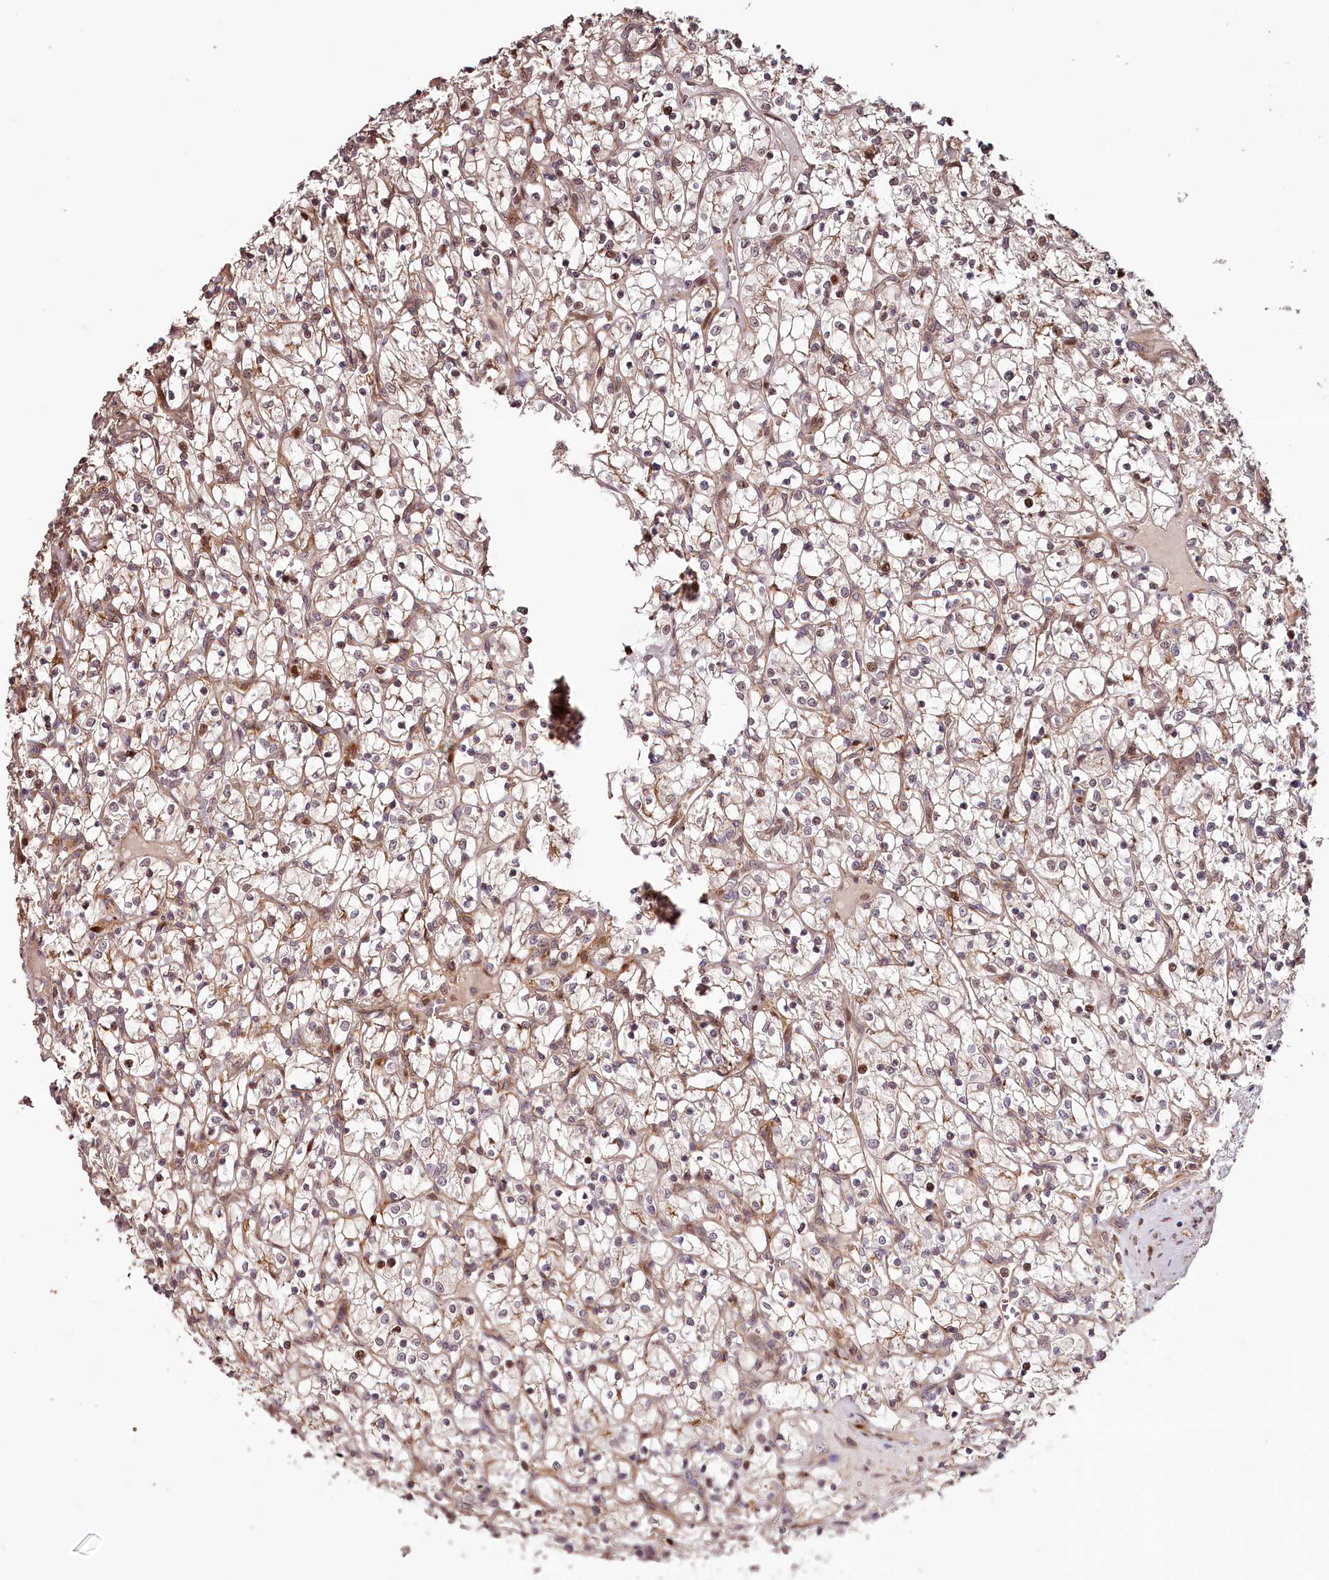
{"staining": {"intensity": "weak", "quantity": "25%-75%", "location": "cytoplasmic/membranous,nuclear"}, "tissue": "renal cancer", "cell_type": "Tumor cells", "image_type": "cancer", "snomed": [{"axis": "morphology", "description": "Adenocarcinoma, NOS"}, {"axis": "topography", "description": "Kidney"}], "caption": "Human adenocarcinoma (renal) stained for a protein (brown) shows weak cytoplasmic/membranous and nuclear positive staining in about 25%-75% of tumor cells.", "gene": "KIF14", "patient": {"sex": "female", "age": 69}}